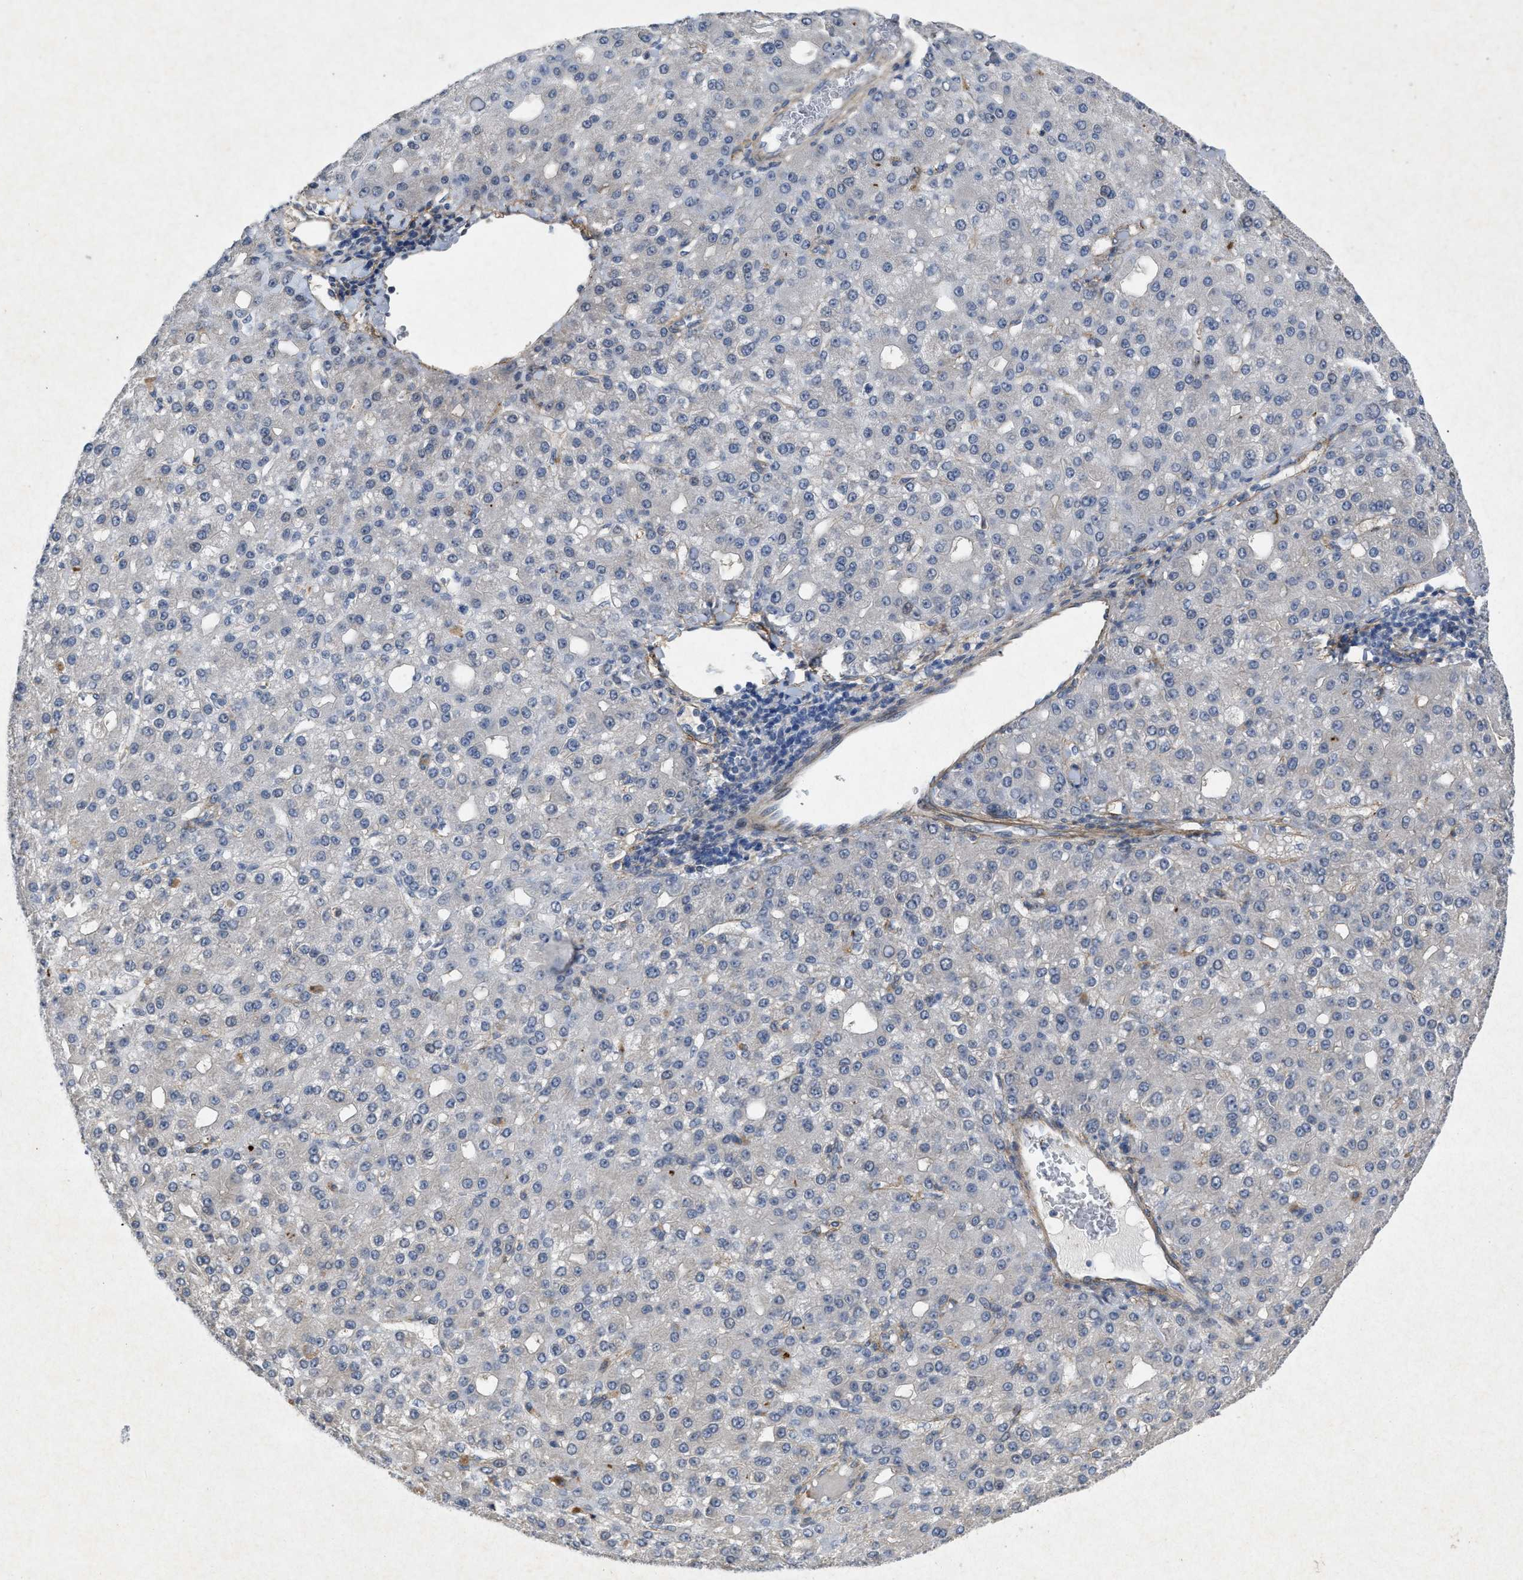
{"staining": {"intensity": "negative", "quantity": "none", "location": "none"}, "tissue": "liver cancer", "cell_type": "Tumor cells", "image_type": "cancer", "snomed": [{"axis": "morphology", "description": "Carcinoma, Hepatocellular, NOS"}, {"axis": "topography", "description": "Liver"}], "caption": "Immunohistochemistry of liver hepatocellular carcinoma displays no expression in tumor cells. Brightfield microscopy of IHC stained with DAB (3,3'-diaminobenzidine) (brown) and hematoxylin (blue), captured at high magnification.", "gene": "PDGFRA", "patient": {"sex": "male", "age": 67}}